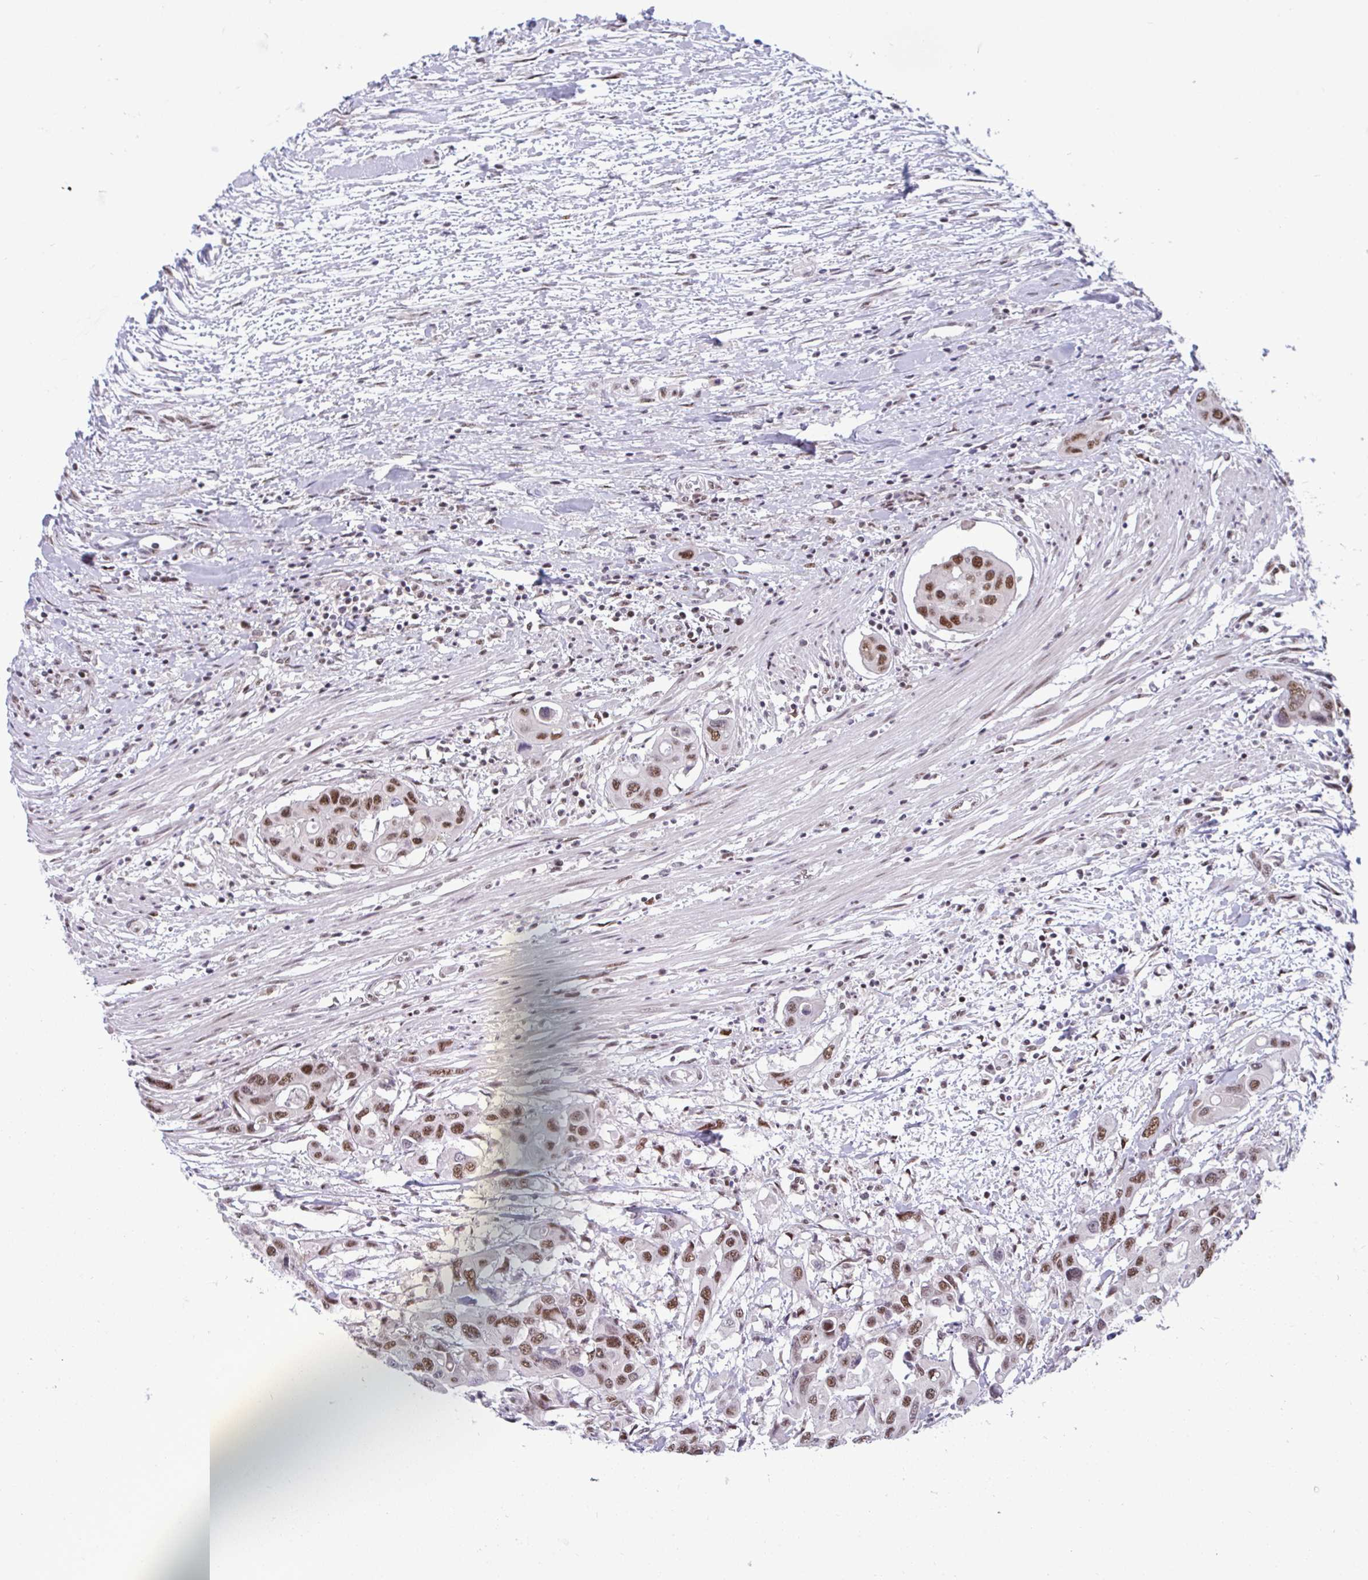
{"staining": {"intensity": "moderate", "quantity": ">75%", "location": "nuclear"}, "tissue": "colorectal cancer", "cell_type": "Tumor cells", "image_type": "cancer", "snomed": [{"axis": "morphology", "description": "Adenocarcinoma, NOS"}, {"axis": "topography", "description": "Colon"}], "caption": "This histopathology image displays colorectal cancer (adenocarcinoma) stained with immunohistochemistry (IHC) to label a protein in brown. The nuclear of tumor cells show moderate positivity for the protein. Nuclei are counter-stained blue.", "gene": "WBP11", "patient": {"sex": "male", "age": 77}}